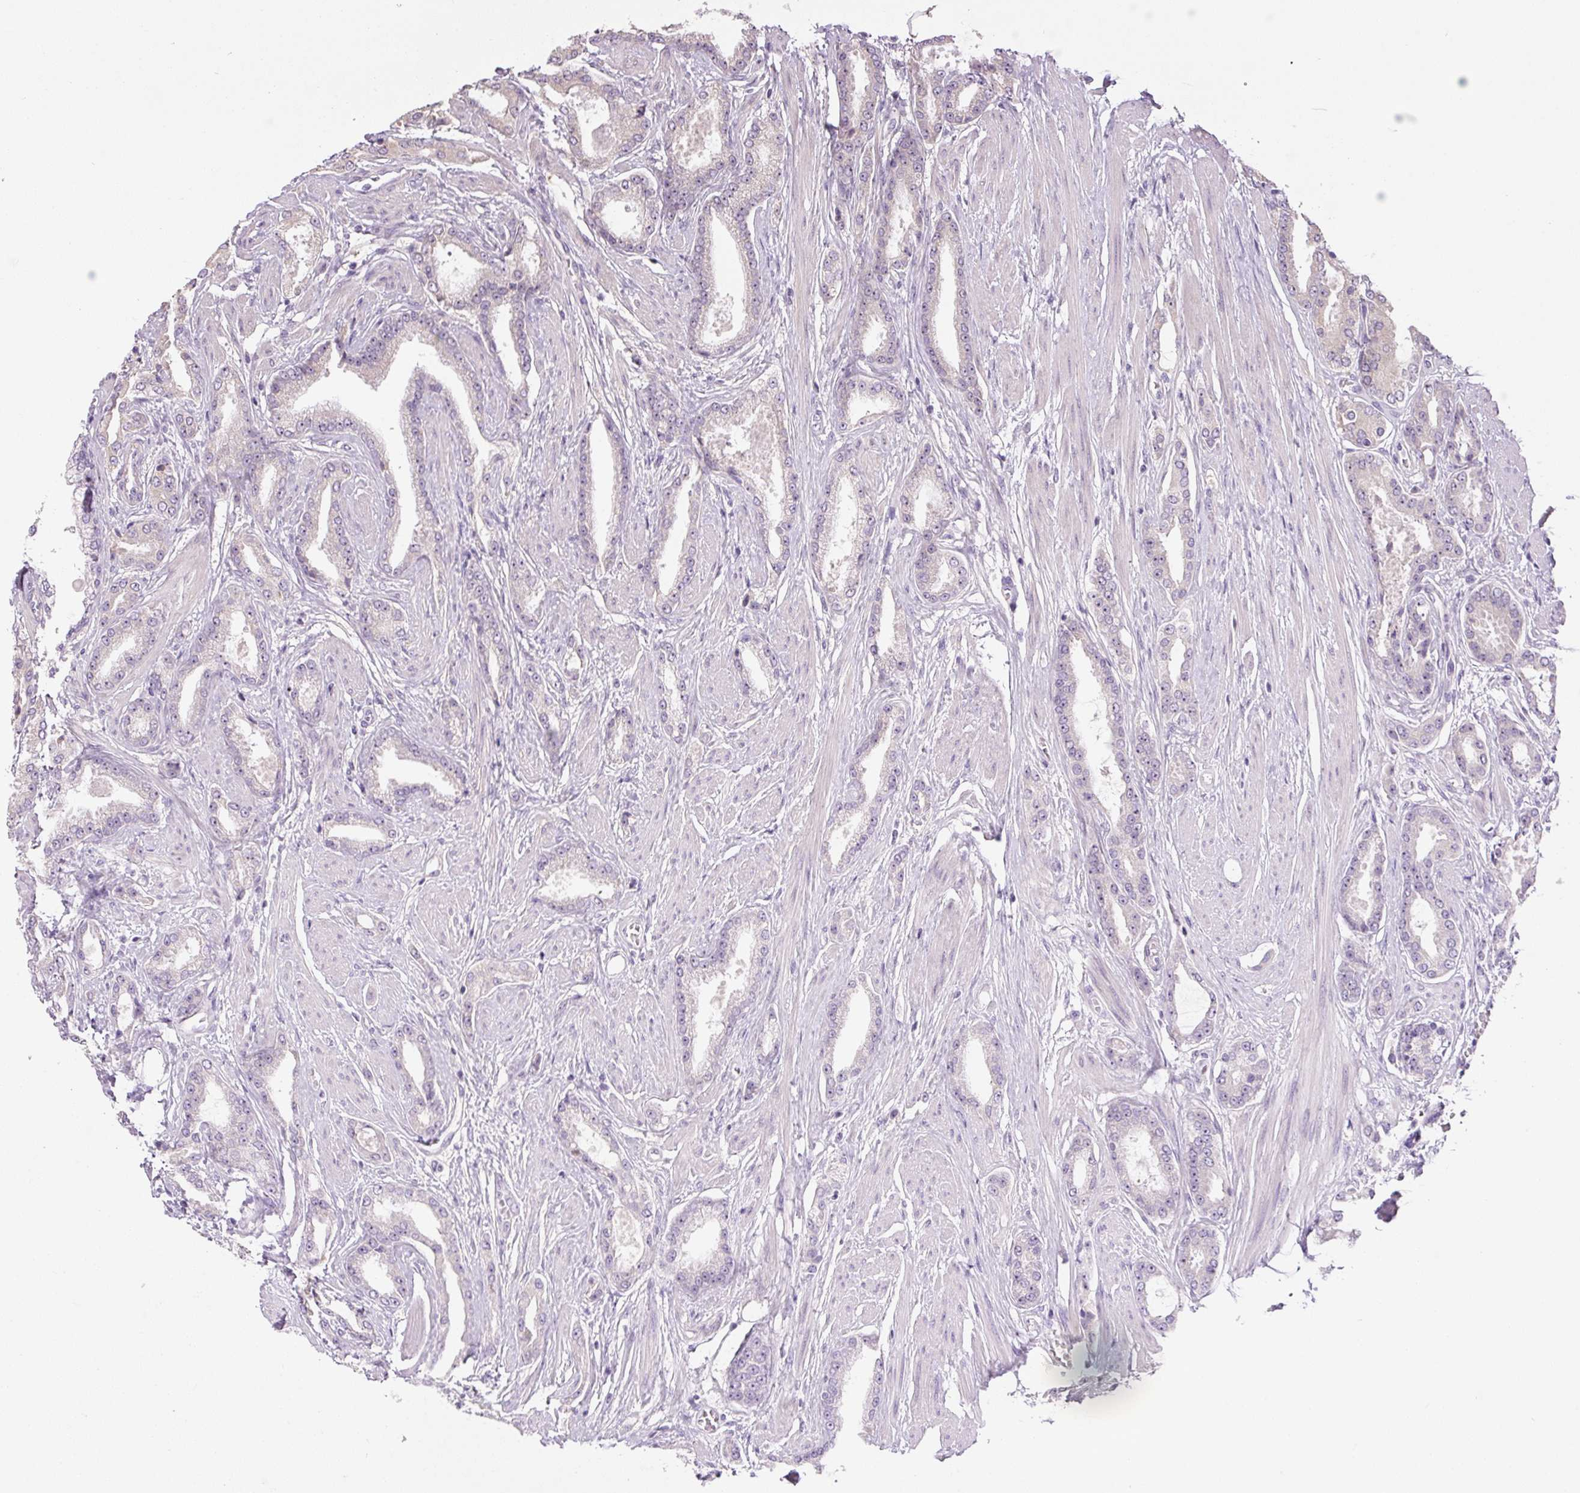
{"staining": {"intensity": "negative", "quantity": "none", "location": "none"}, "tissue": "prostate cancer", "cell_type": "Tumor cells", "image_type": "cancer", "snomed": [{"axis": "morphology", "description": "Adenocarcinoma, Low grade"}, {"axis": "topography", "description": "Prostate"}], "caption": "Tumor cells are negative for brown protein staining in prostate cancer (adenocarcinoma (low-grade)). (DAB IHC visualized using brightfield microscopy, high magnification).", "gene": "TMEM151B", "patient": {"sex": "male", "age": 42}}